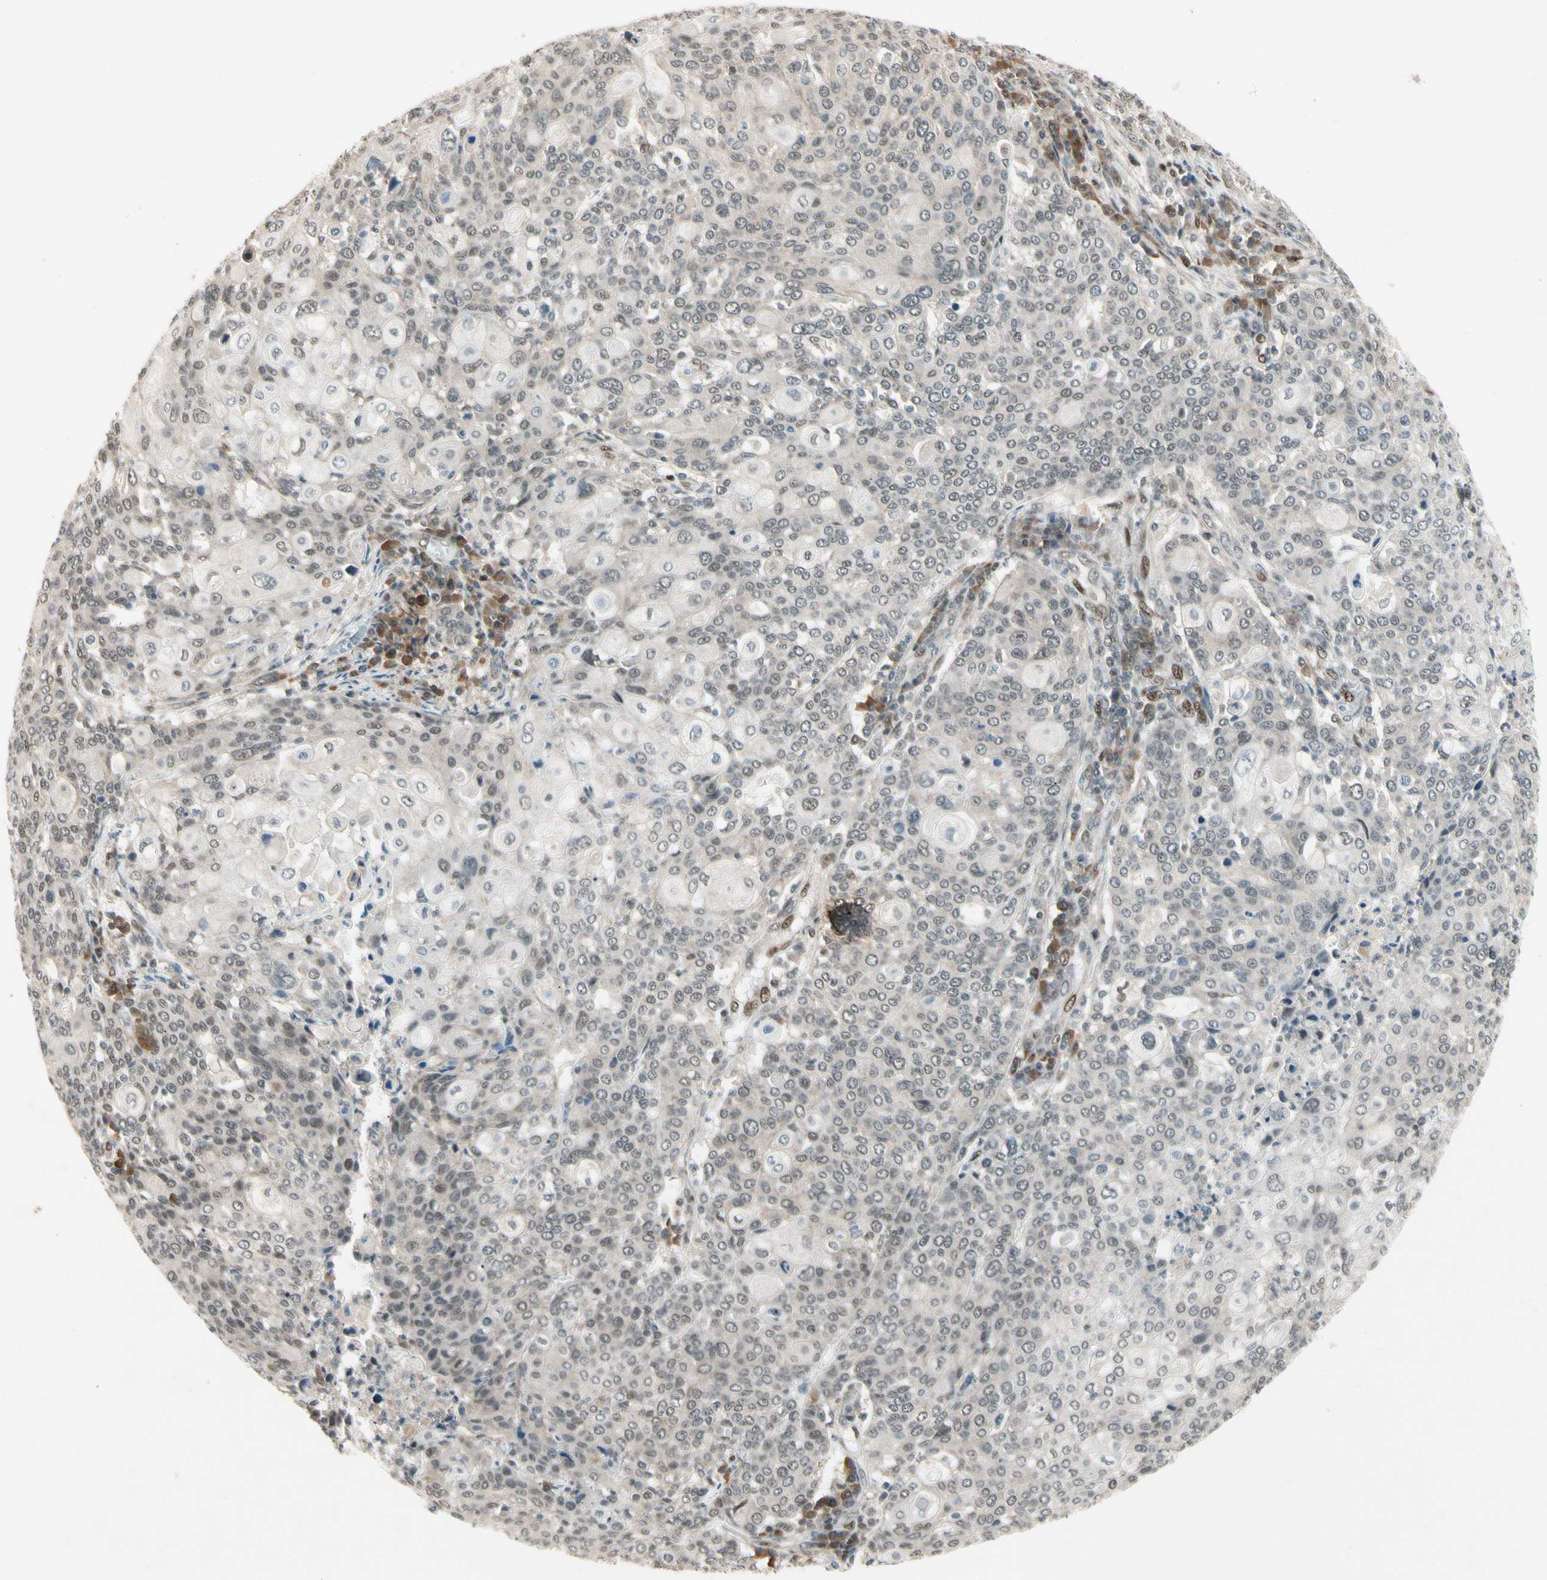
{"staining": {"intensity": "weak", "quantity": "25%-75%", "location": "nuclear"}, "tissue": "cervical cancer", "cell_type": "Tumor cells", "image_type": "cancer", "snomed": [{"axis": "morphology", "description": "Squamous cell carcinoma, NOS"}, {"axis": "topography", "description": "Cervix"}], "caption": "Cervical cancer (squamous cell carcinoma) stained with immunohistochemistry shows weak nuclear expression in about 25%-75% of tumor cells.", "gene": "CDK11A", "patient": {"sex": "female", "age": 40}}